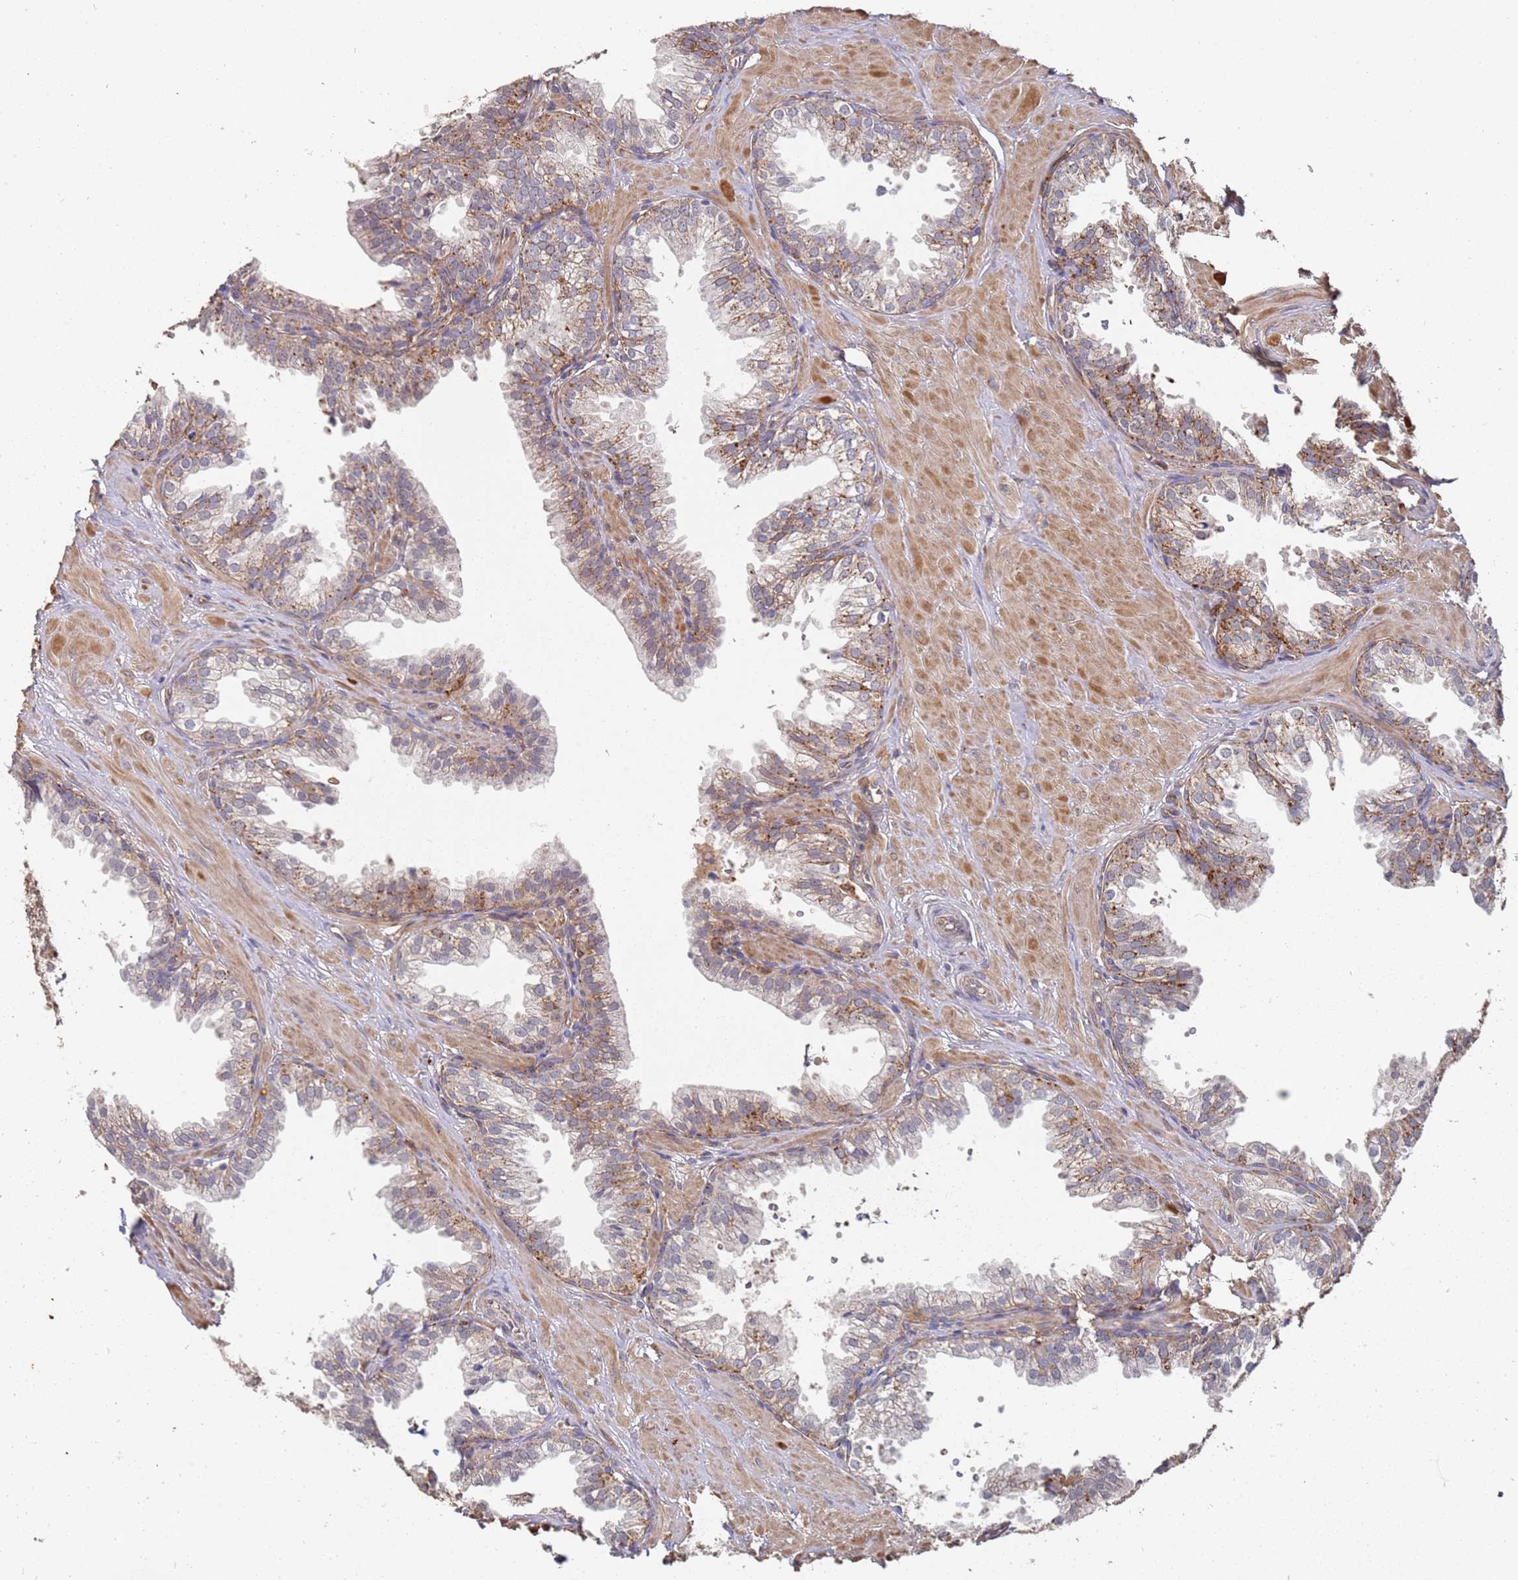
{"staining": {"intensity": "moderate", "quantity": ">75%", "location": "cytoplasmic/membranous"}, "tissue": "prostate", "cell_type": "Glandular cells", "image_type": "normal", "snomed": [{"axis": "morphology", "description": "Normal tissue, NOS"}, {"axis": "topography", "description": "Prostate"}, {"axis": "topography", "description": "Peripheral nerve tissue"}], "caption": "A high-resolution histopathology image shows immunohistochemistry (IHC) staining of normal prostate, which shows moderate cytoplasmic/membranous expression in about >75% of glandular cells.", "gene": "ABCB6", "patient": {"sex": "male", "age": 55}}